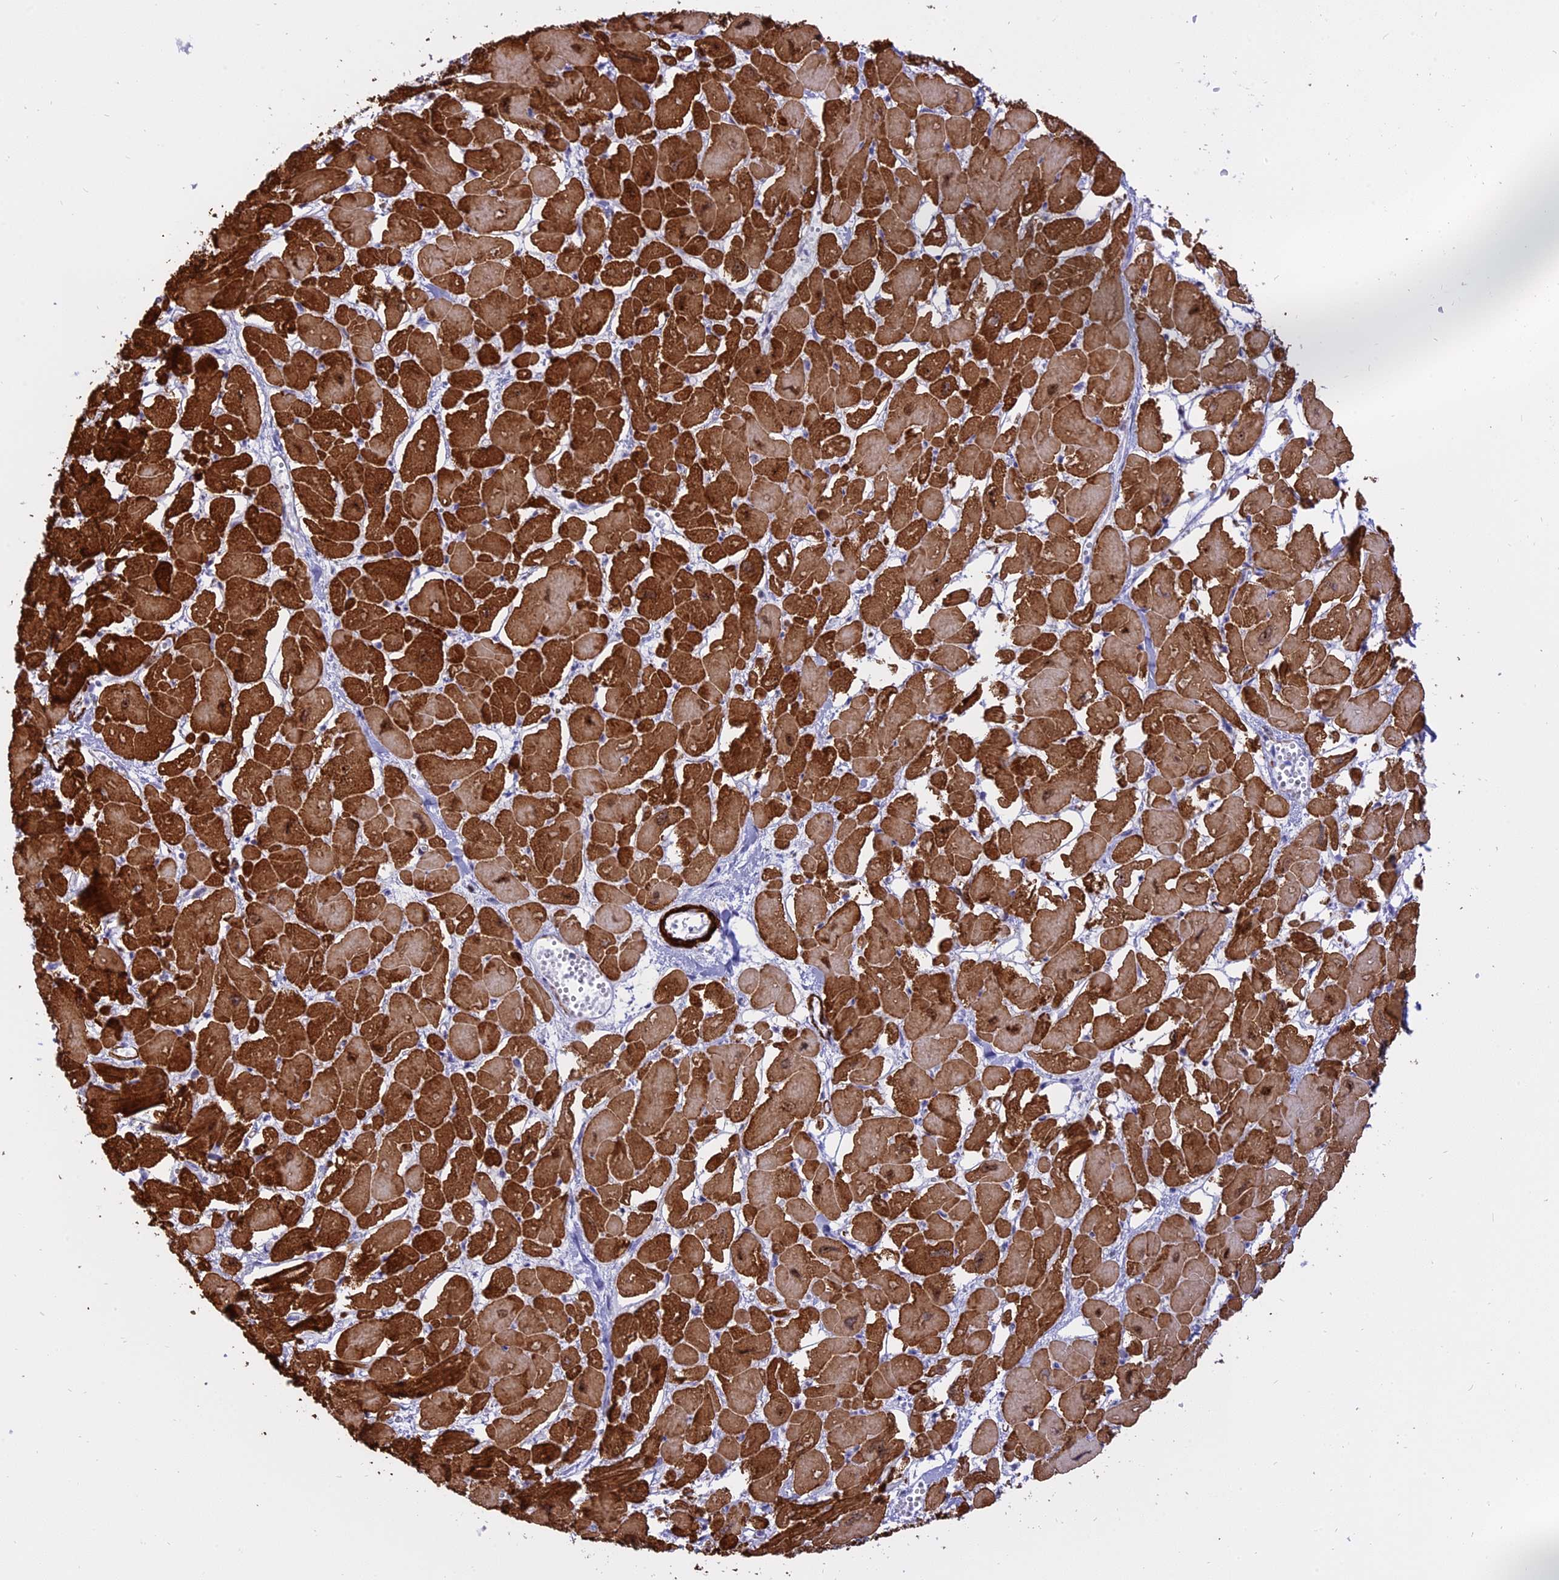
{"staining": {"intensity": "strong", "quantity": ">75%", "location": "cytoplasmic/membranous,nuclear"}, "tissue": "heart muscle", "cell_type": "Cardiomyocytes", "image_type": "normal", "snomed": [{"axis": "morphology", "description": "Normal tissue, NOS"}, {"axis": "topography", "description": "Heart"}], "caption": "This image displays IHC staining of unremarkable heart muscle, with high strong cytoplasmic/membranous,nuclear staining in about >75% of cardiomyocytes.", "gene": "CENPV", "patient": {"sex": "male", "age": 54}}